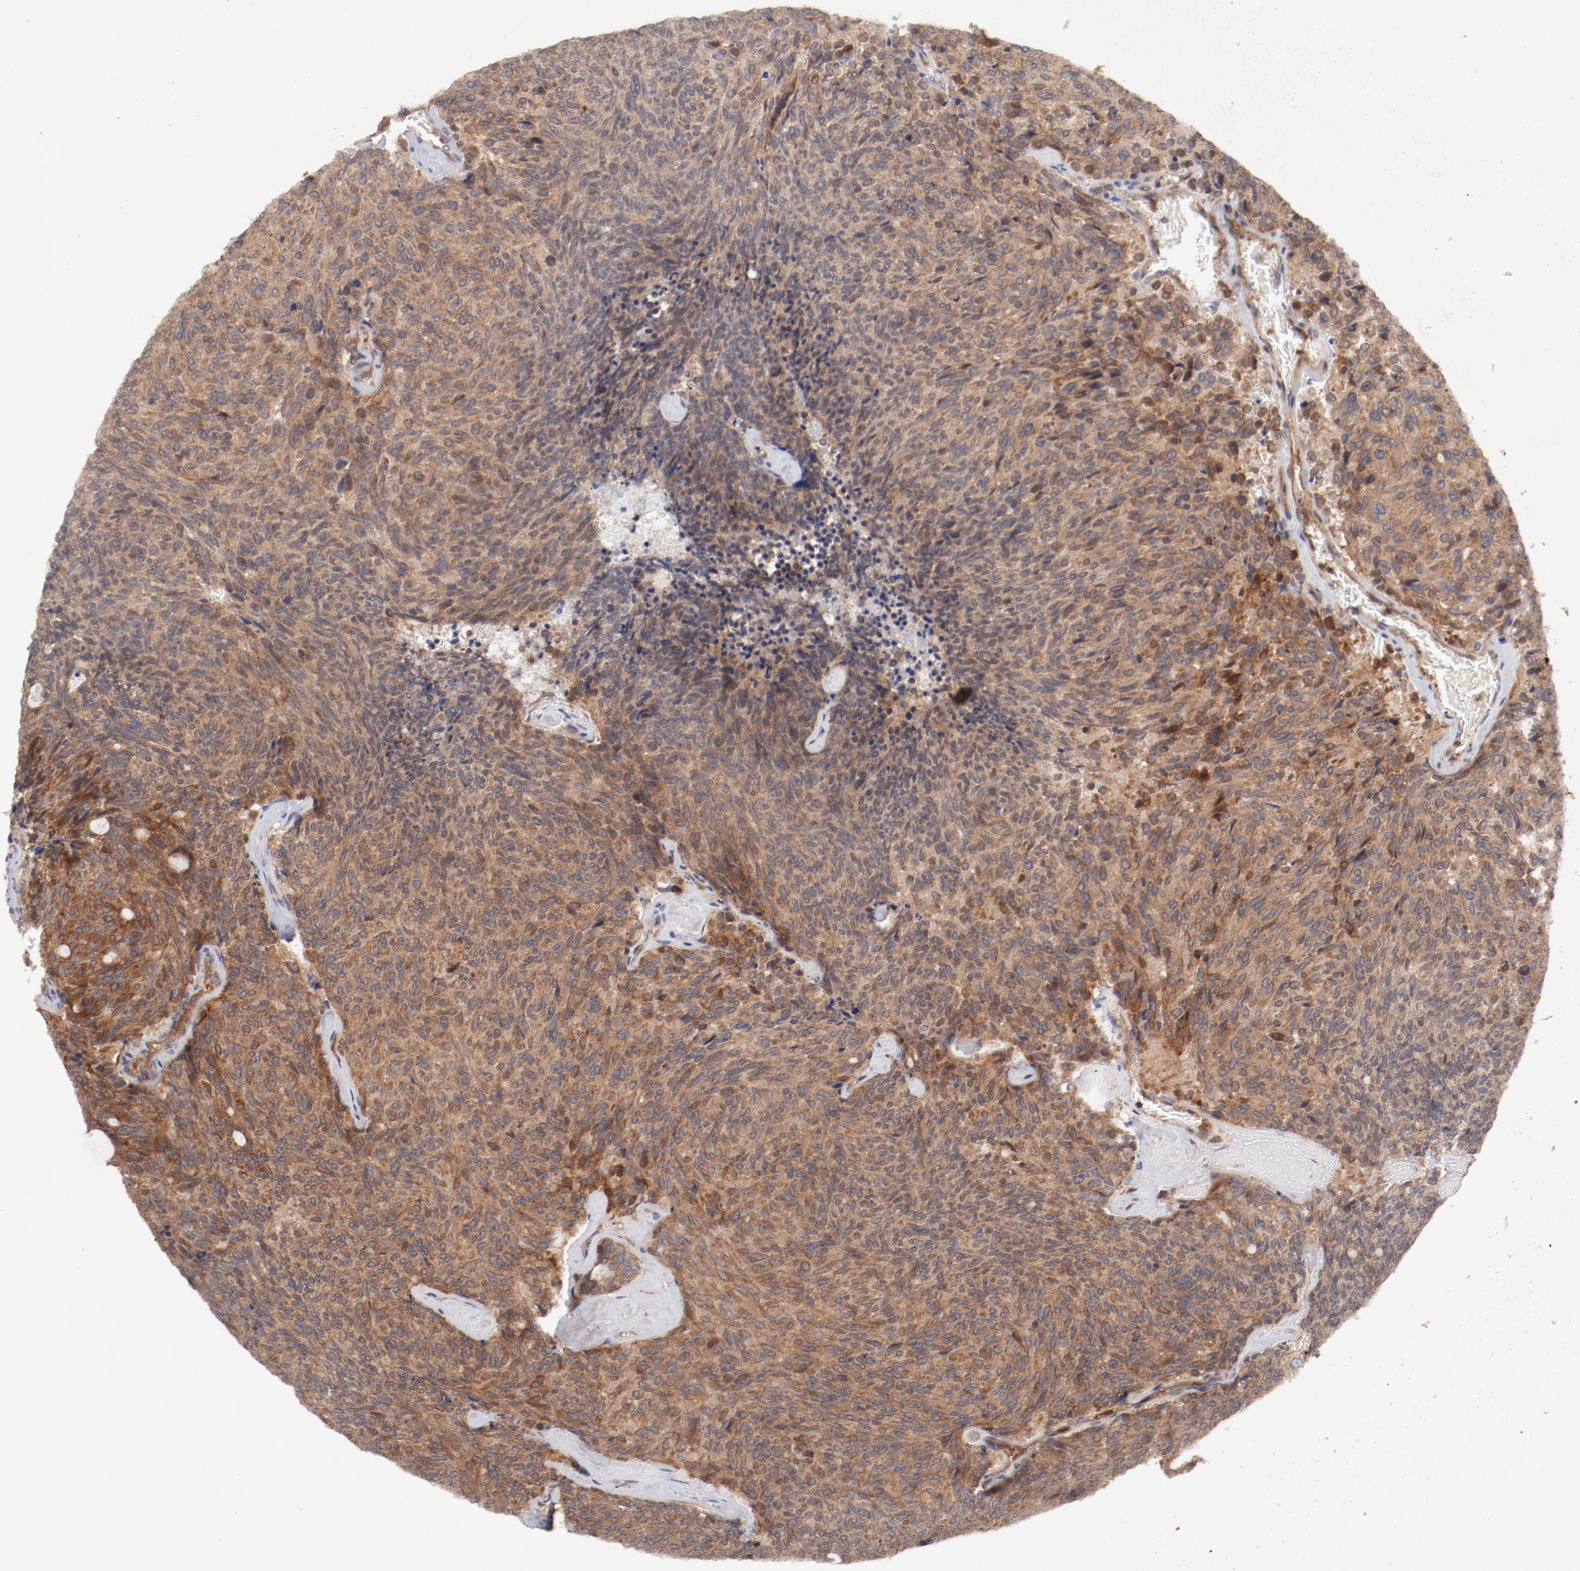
{"staining": {"intensity": "moderate", "quantity": ">75%", "location": "cytoplasmic/membranous"}, "tissue": "carcinoid", "cell_type": "Tumor cells", "image_type": "cancer", "snomed": [{"axis": "morphology", "description": "Carcinoid, malignant, NOS"}, {"axis": "topography", "description": "Pancreas"}], "caption": "This image demonstrates immunohistochemistry staining of carcinoid, with medium moderate cytoplasmic/membranous expression in approximately >75% of tumor cells.", "gene": "GUF1", "patient": {"sex": "female", "age": 54}}